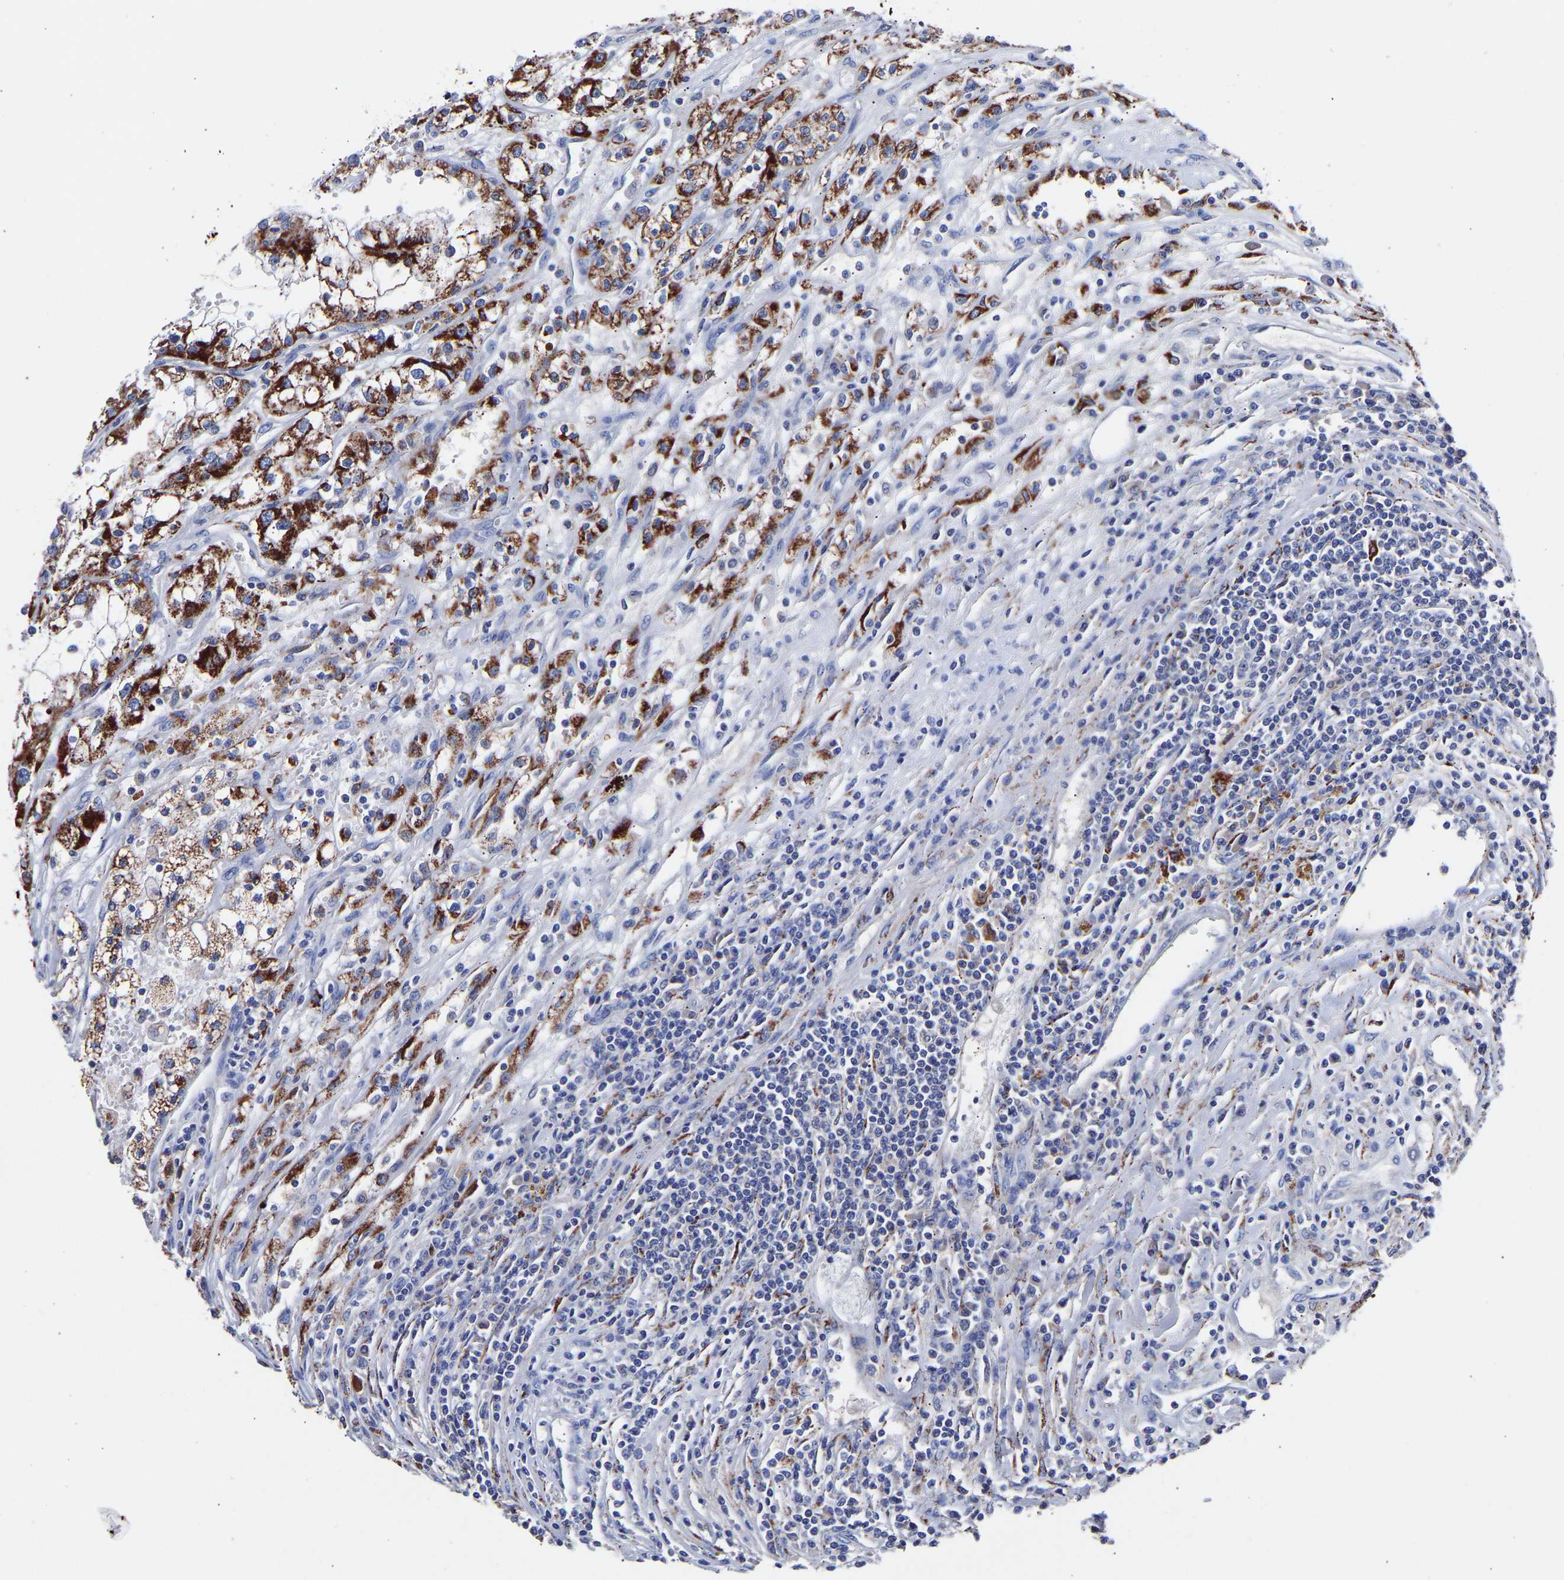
{"staining": {"intensity": "strong", "quantity": "25%-75%", "location": "cytoplasmic/membranous"}, "tissue": "renal cancer", "cell_type": "Tumor cells", "image_type": "cancer", "snomed": [{"axis": "morphology", "description": "Adenocarcinoma, NOS"}, {"axis": "topography", "description": "Kidney"}], "caption": "This is an image of immunohistochemistry (IHC) staining of renal cancer (adenocarcinoma), which shows strong expression in the cytoplasmic/membranous of tumor cells.", "gene": "SEM1", "patient": {"sex": "female", "age": 52}}